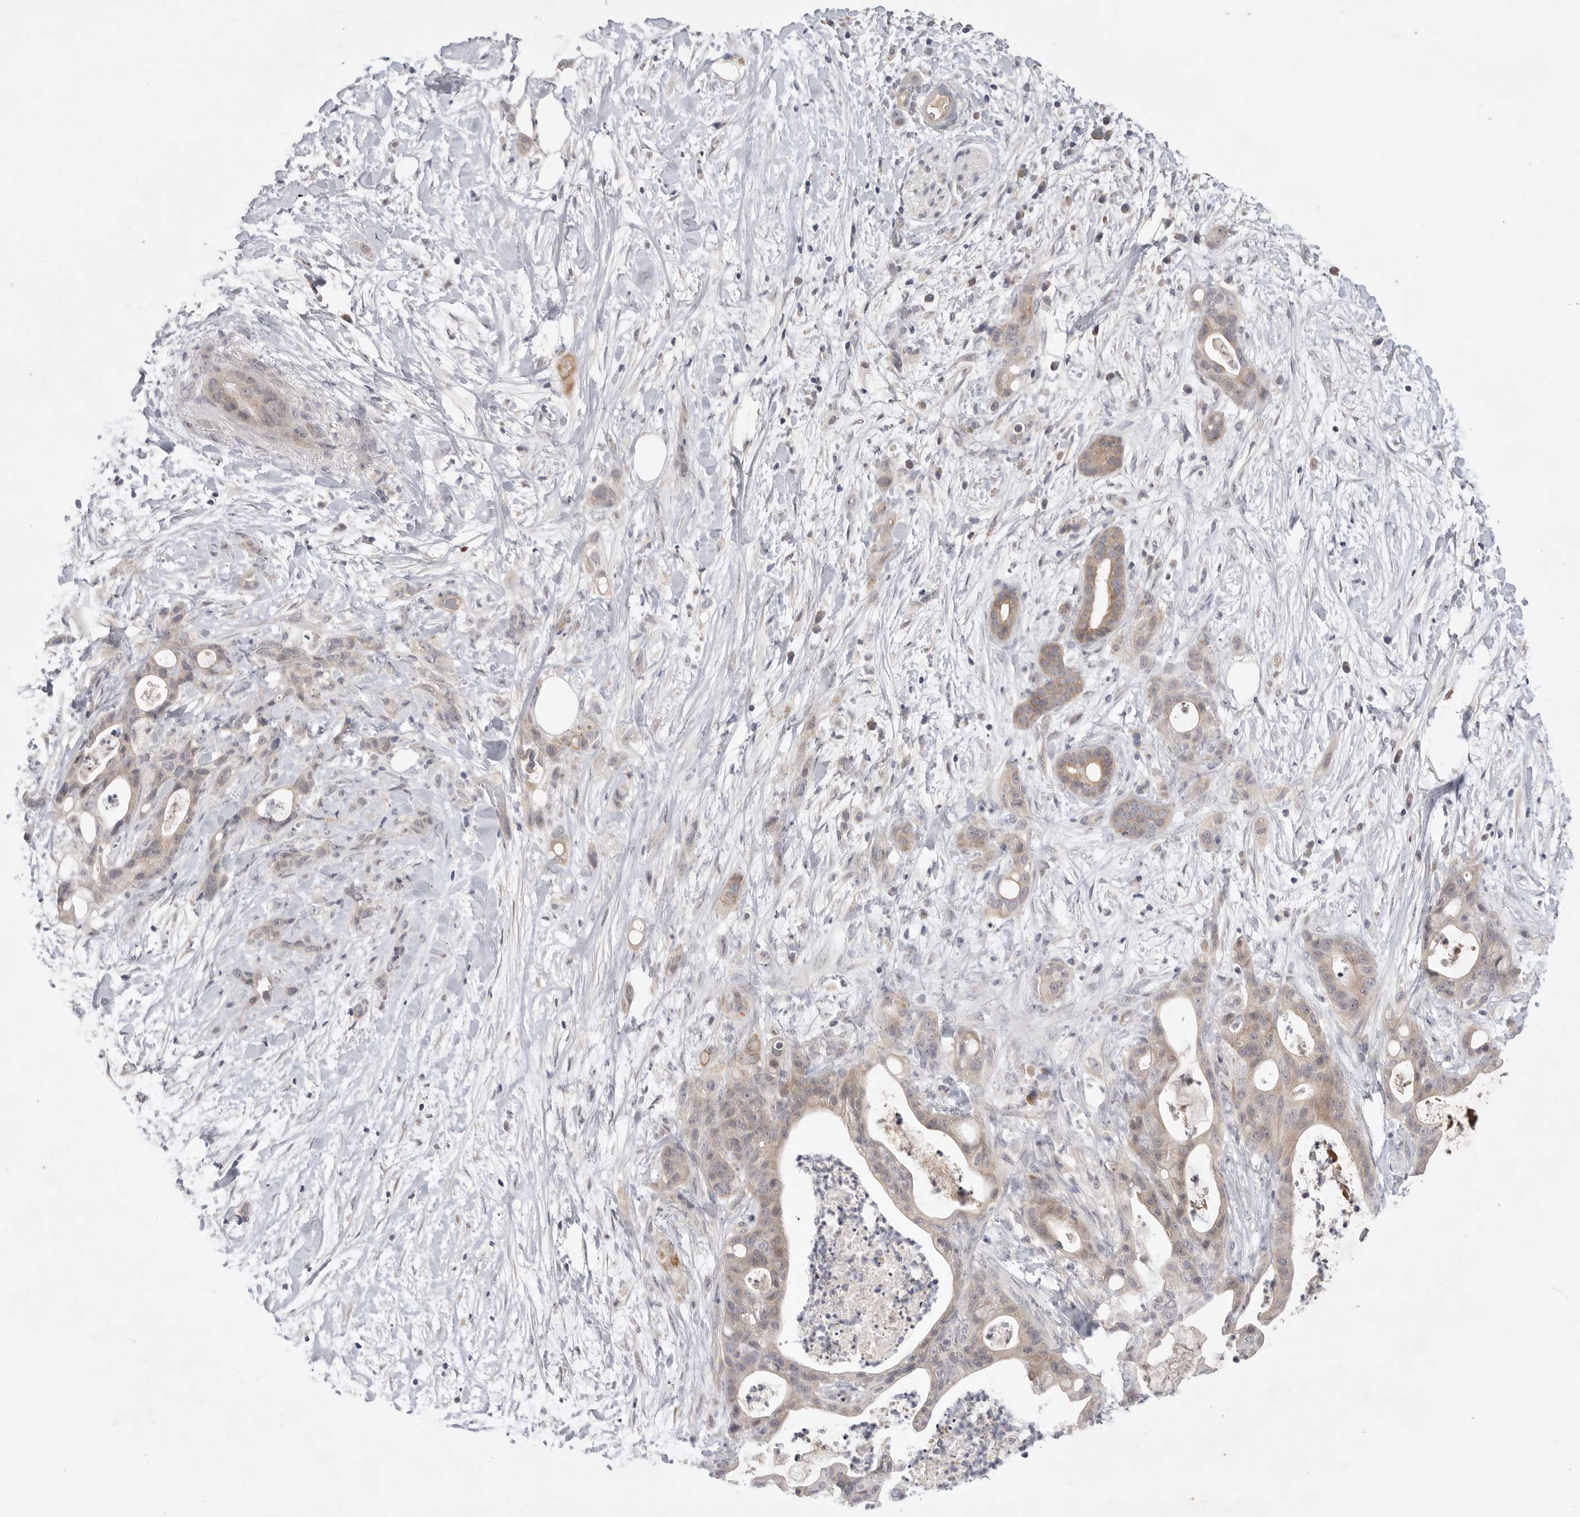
{"staining": {"intensity": "weak", "quantity": ">75%", "location": "cytoplasmic/membranous"}, "tissue": "pancreatic cancer", "cell_type": "Tumor cells", "image_type": "cancer", "snomed": [{"axis": "morphology", "description": "Adenocarcinoma, NOS"}, {"axis": "topography", "description": "Pancreas"}], "caption": "IHC micrograph of neoplastic tissue: human adenocarcinoma (pancreatic) stained using immunohistochemistry (IHC) displays low levels of weak protein expression localized specifically in the cytoplasmic/membranous of tumor cells, appearing as a cytoplasmic/membranous brown color.", "gene": "ITGAD", "patient": {"sex": "male", "age": 58}}